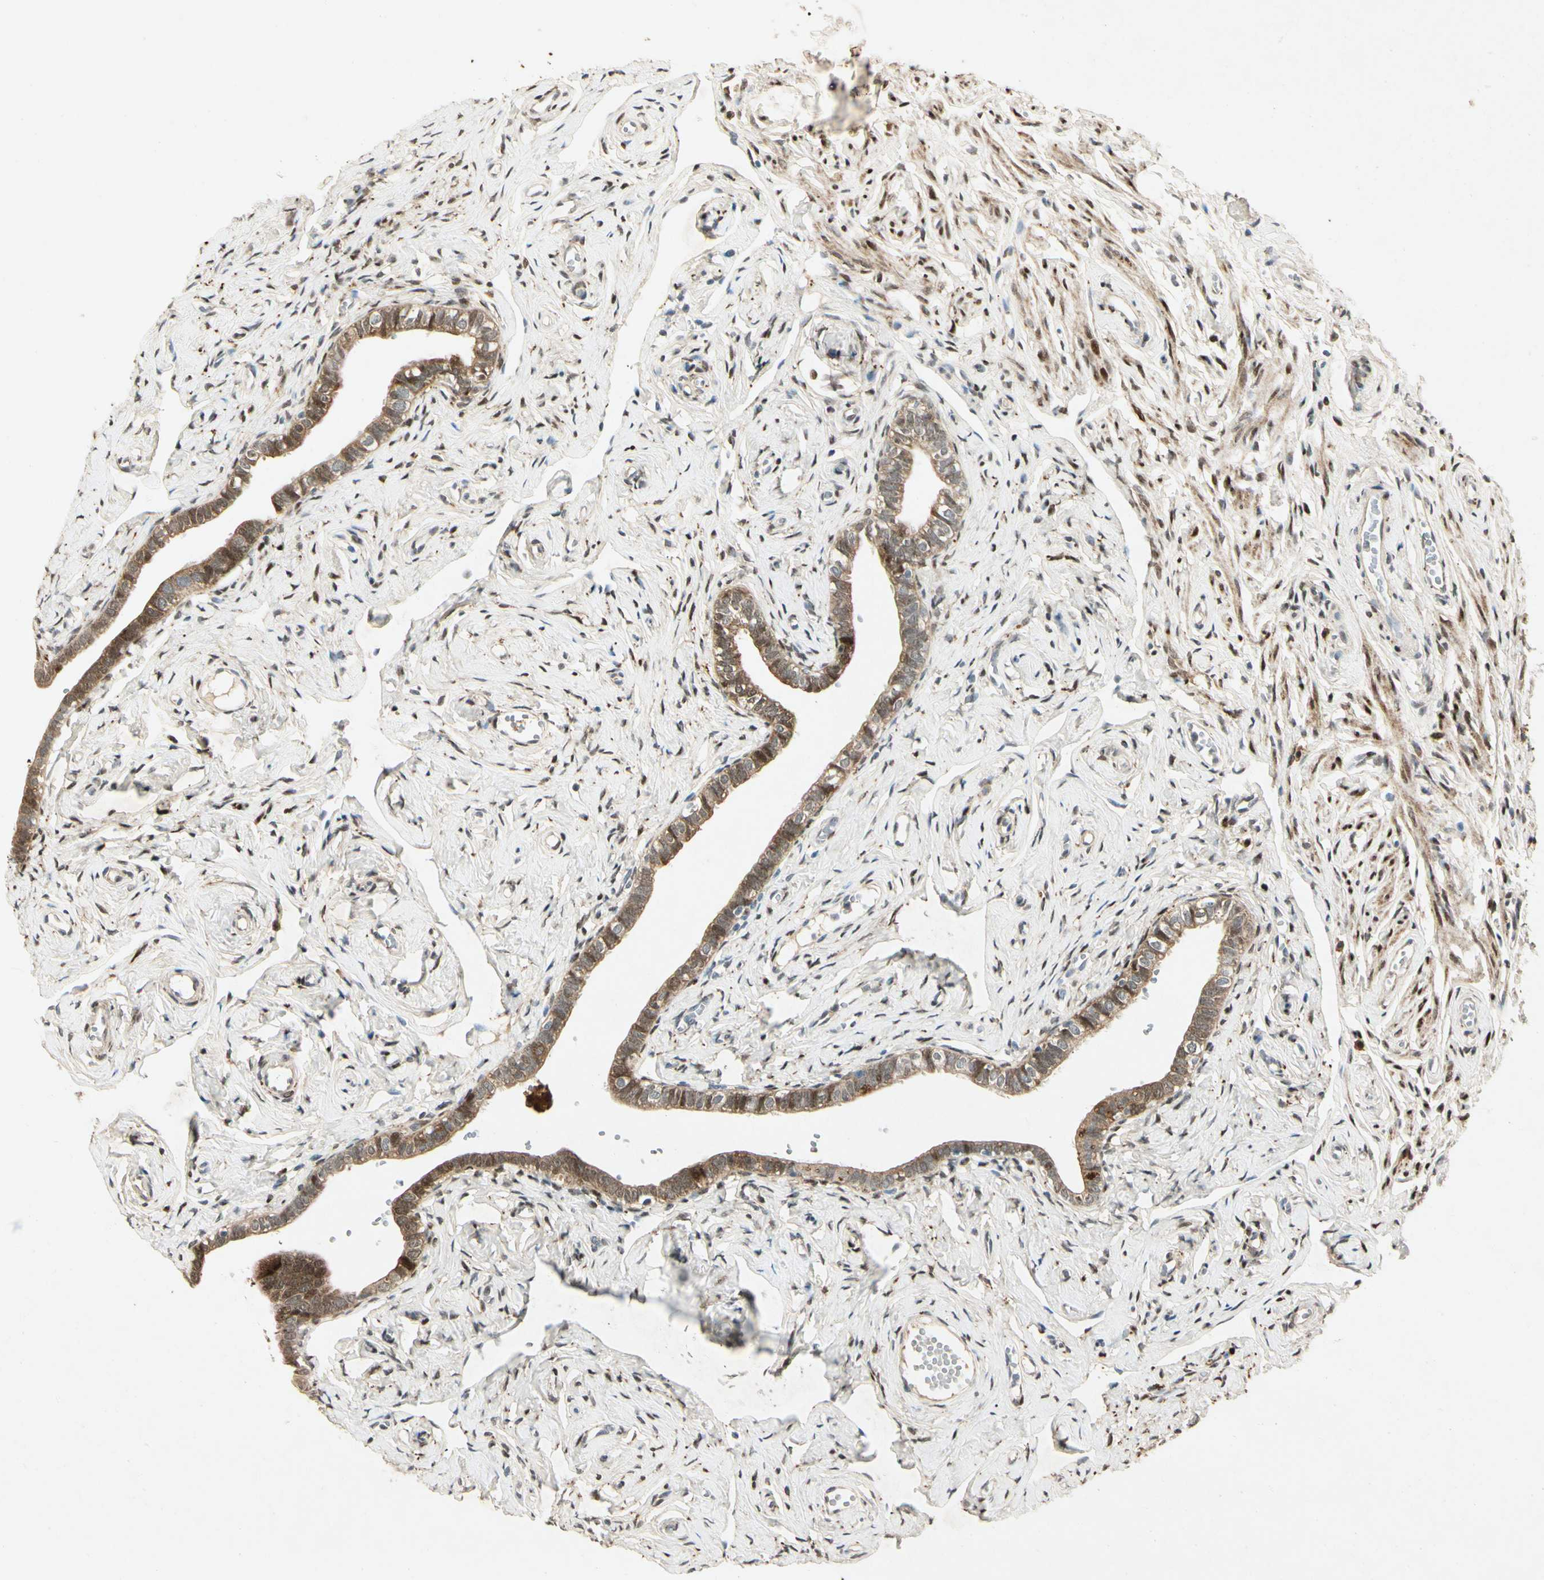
{"staining": {"intensity": "moderate", "quantity": ">75%", "location": "cytoplasmic/membranous"}, "tissue": "fallopian tube", "cell_type": "Glandular cells", "image_type": "normal", "snomed": [{"axis": "morphology", "description": "Normal tissue, NOS"}, {"axis": "topography", "description": "Fallopian tube"}], "caption": "Immunohistochemical staining of benign human fallopian tube exhibits moderate cytoplasmic/membranous protein staining in about >75% of glandular cells.", "gene": "HSPA1B", "patient": {"sex": "female", "age": 71}}